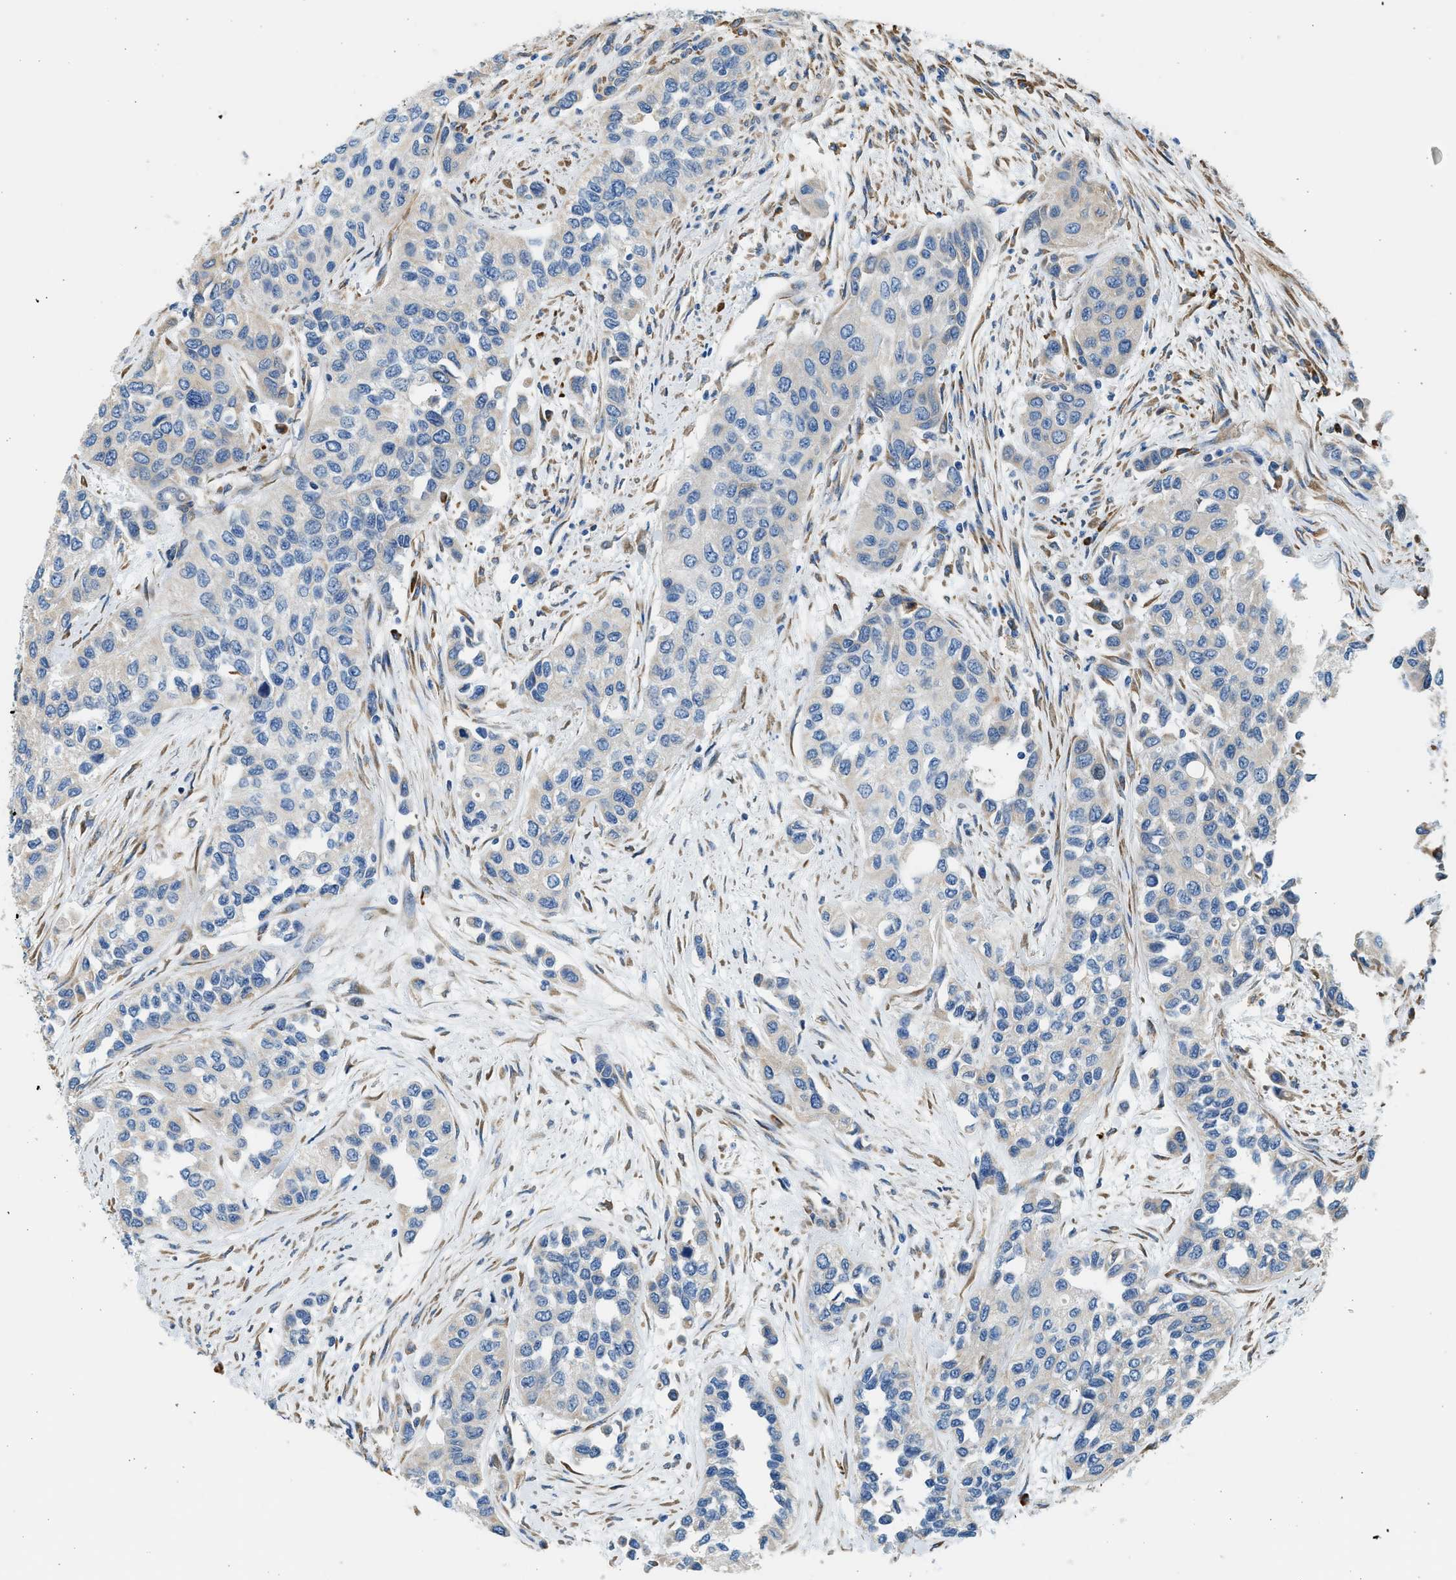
{"staining": {"intensity": "negative", "quantity": "none", "location": "none"}, "tissue": "urothelial cancer", "cell_type": "Tumor cells", "image_type": "cancer", "snomed": [{"axis": "morphology", "description": "Urothelial carcinoma, High grade"}, {"axis": "topography", "description": "Urinary bladder"}], "caption": "This photomicrograph is of high-grade urothelial carcinoma stained with IHC to label a protein in brown with the nuclei are counter-stained blue. There is no expression in tumor cells.", "gene": "CNTN6", "patient": {"sex": "female", "age": 56}}